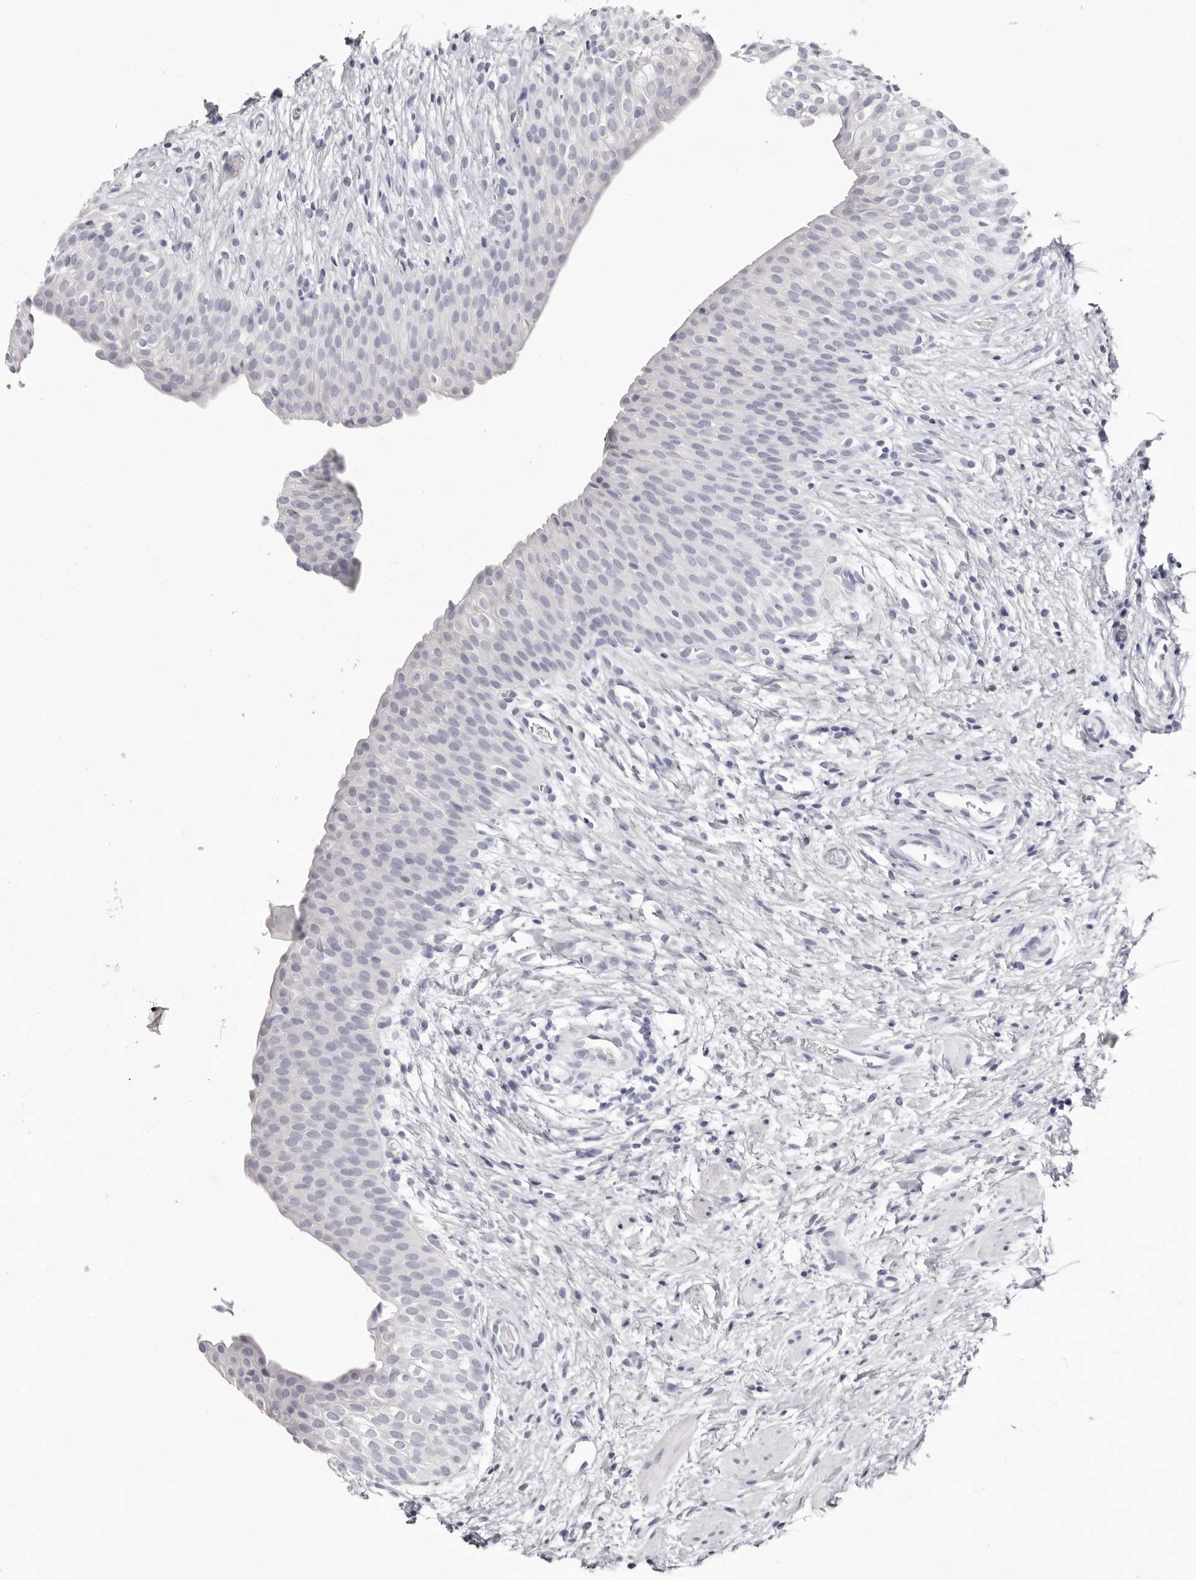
{"staining": {"intensity": "negative", "quantity": "none", "location": "none"}, "tissue": "urinary bladder", "cell_type": "Urothelial cells", "image_type": "normal", "snomed": [{"axis": "morphology", "description": "Normal tissue, NOS"}, {"axis": "topography", "description": "Urinary bladder"}], "caption": "The histopathology image shows no significant positivity in urothelial cells of urinary bladder.", "gene": "LPO", "patient": {"sex": "male", "age": 1}}